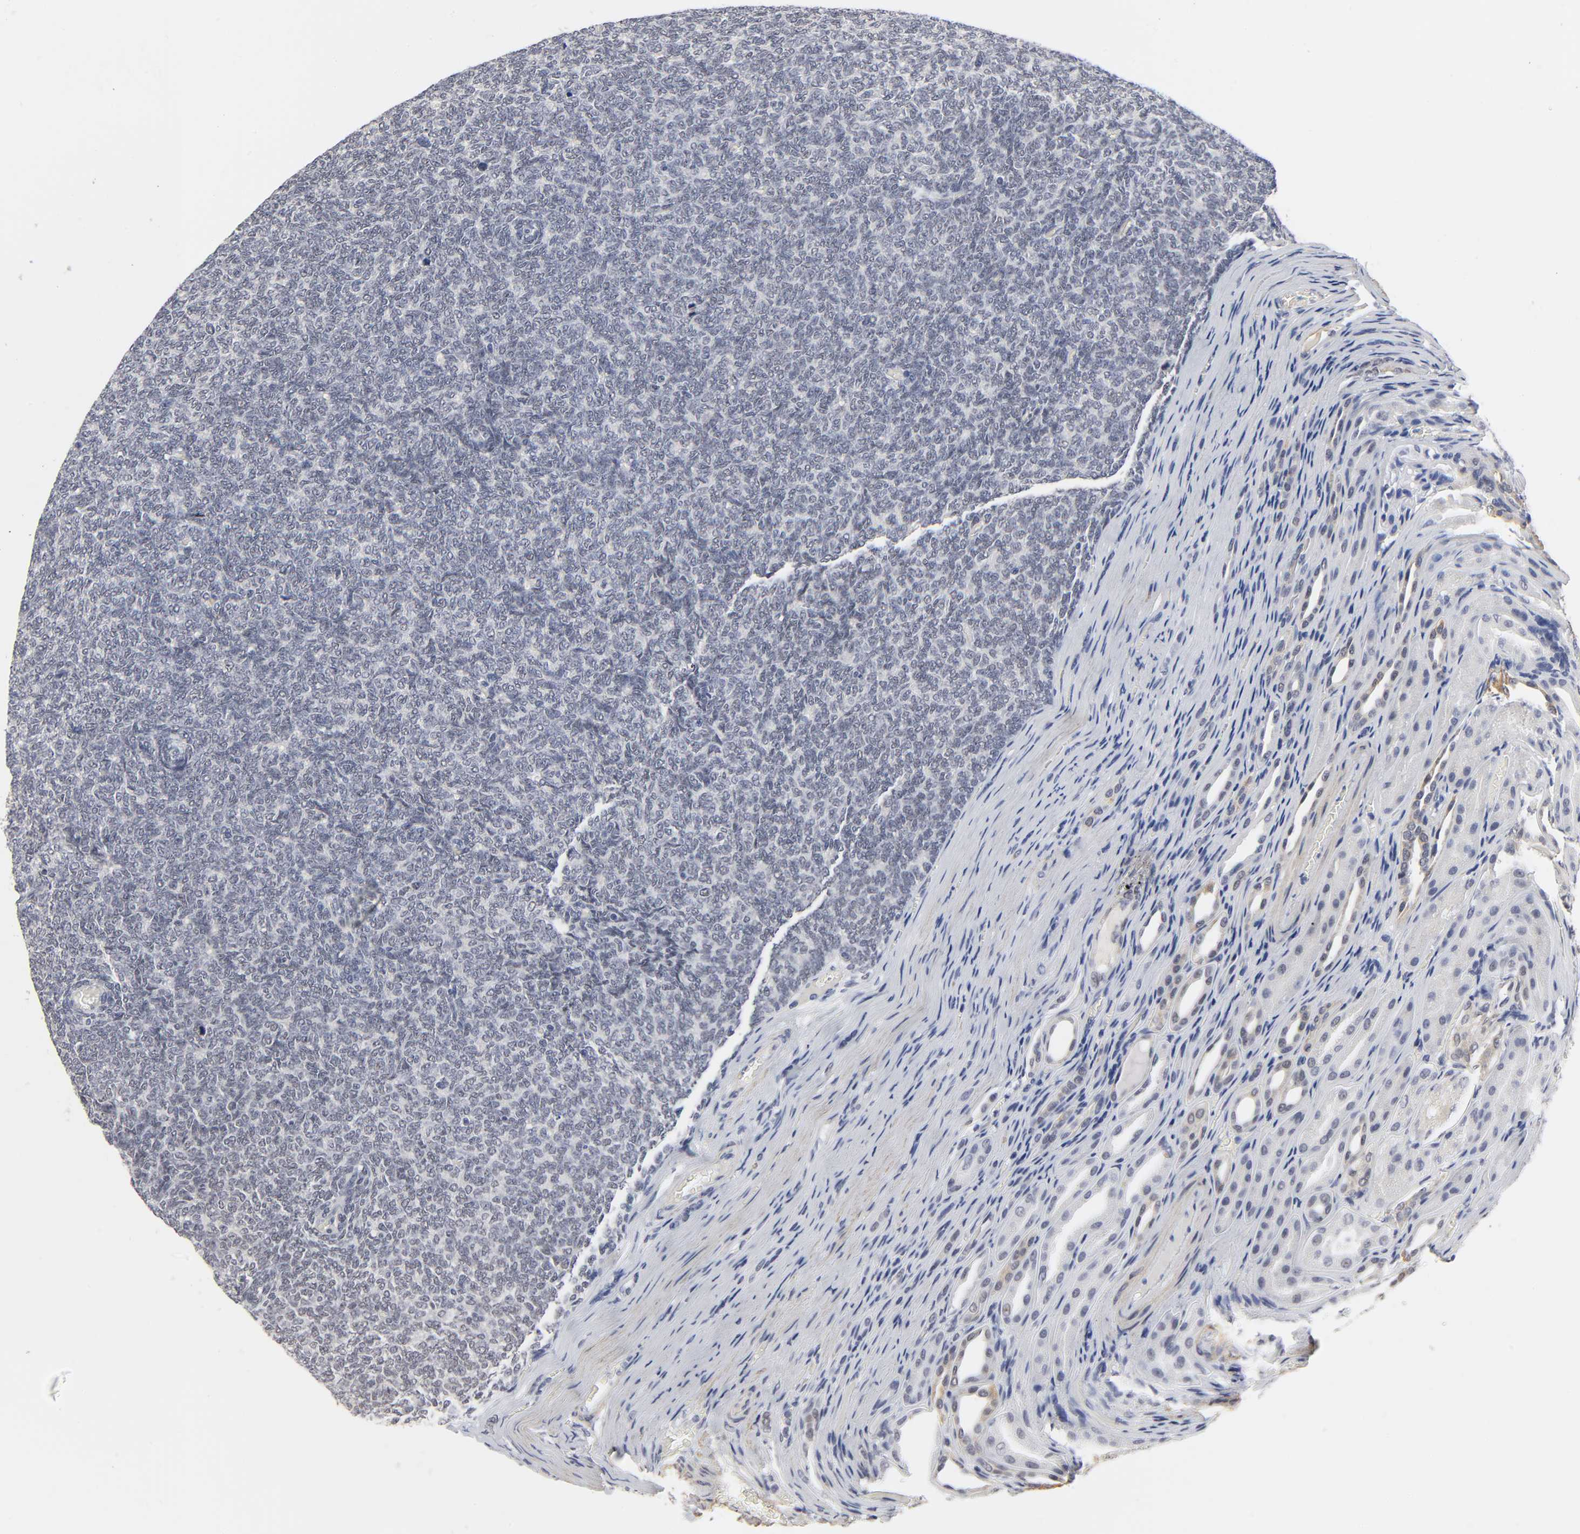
{"staining": {"intensity": "negative", "quantity": "none", "location": "none"}, "tissue": "renal cancer", "cell_type": "Tumor cells", "image_type": "cancer", "snomed": [{"axis": "morphology", "description": "Neoplasm, malignant, NOS"}, {"axis": "topography", "description": "Kidney"}], "caption": "Immunohistochemical staining of neoplasm (malignant) (renal) reveals no significant positivity in tumor cells. Nuclei are stained in blue.", "gene": "GRHL2", "patient": {"sex": "male", "age": 28}}